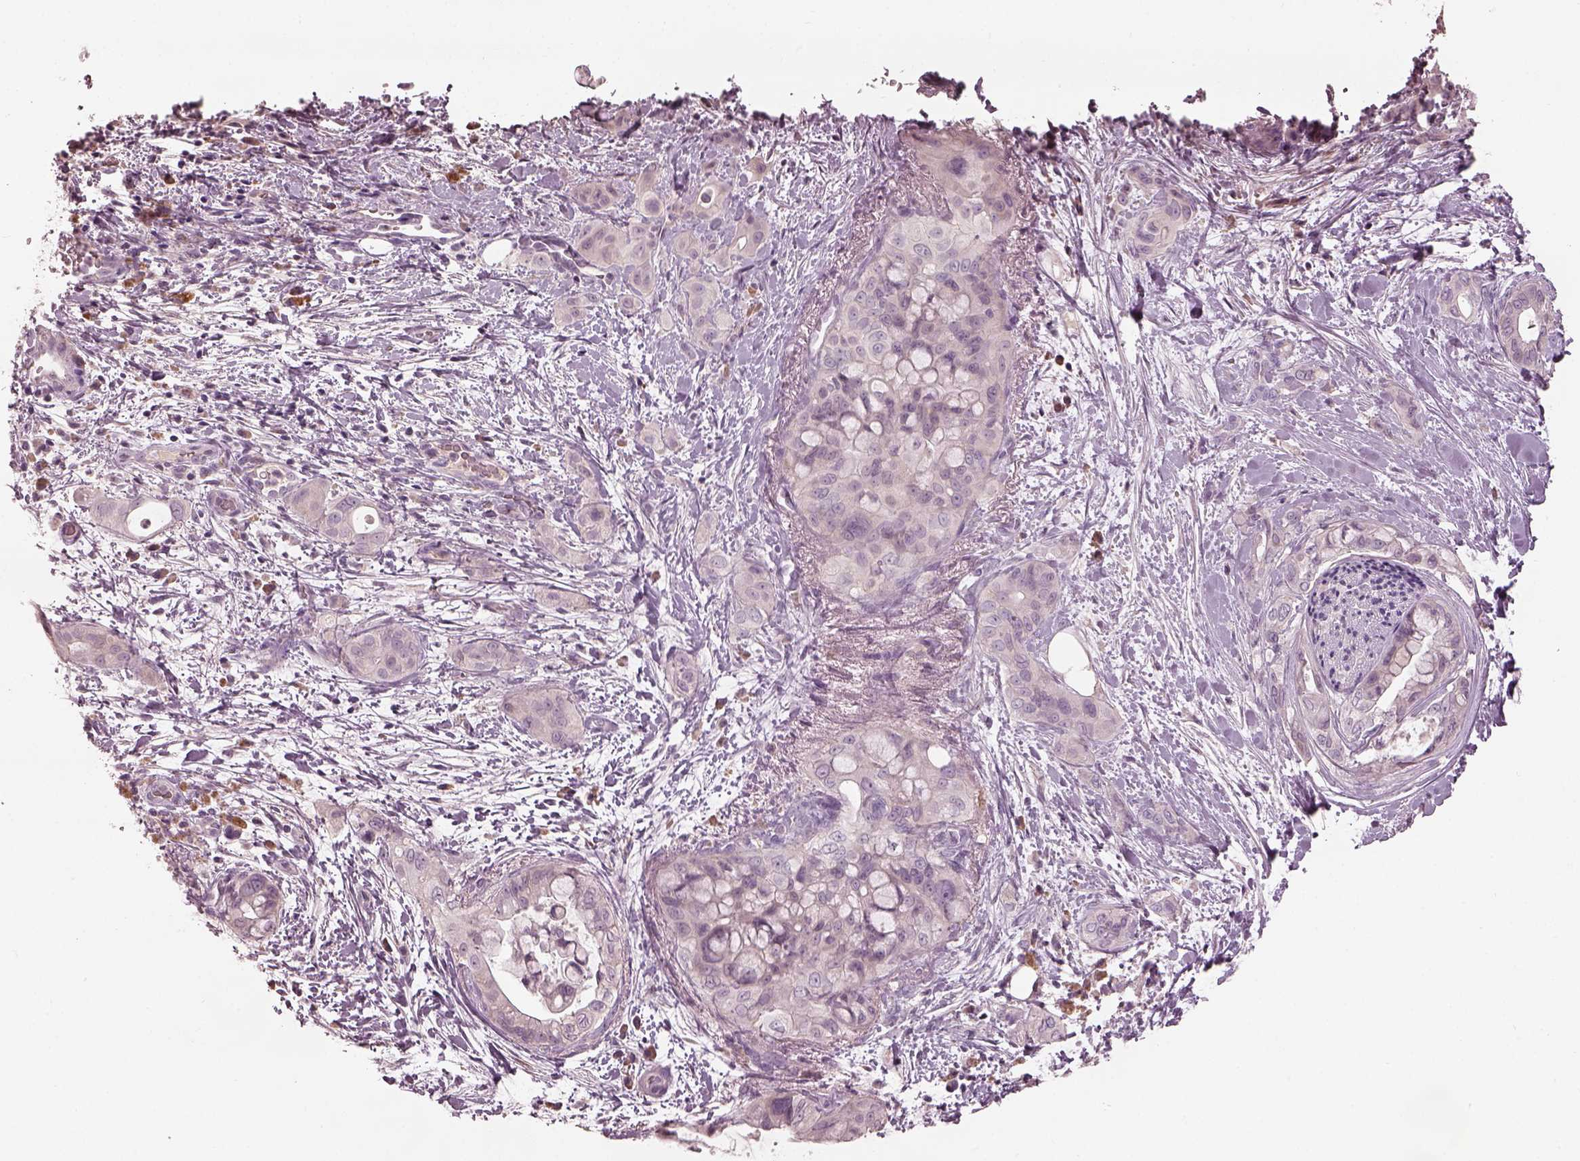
{"staining": {"intensity": "negative", "quantity": "none", "location": "none"}, "tissue": "pancreatic cancer", "cell_type": "Tumor cells", "image_type": "cancer", "snomed": [{"axis": "morphology", "description": "Adenocarcinoma, NOS"}, {"axis": "topography", "description": "Pancreas"}], "caption": "Tumor cells show no significant protein staining in adenocarcinoma (pancreatic).", "gene": "MIA", "patient": {"sex": "male", "age": 71}}